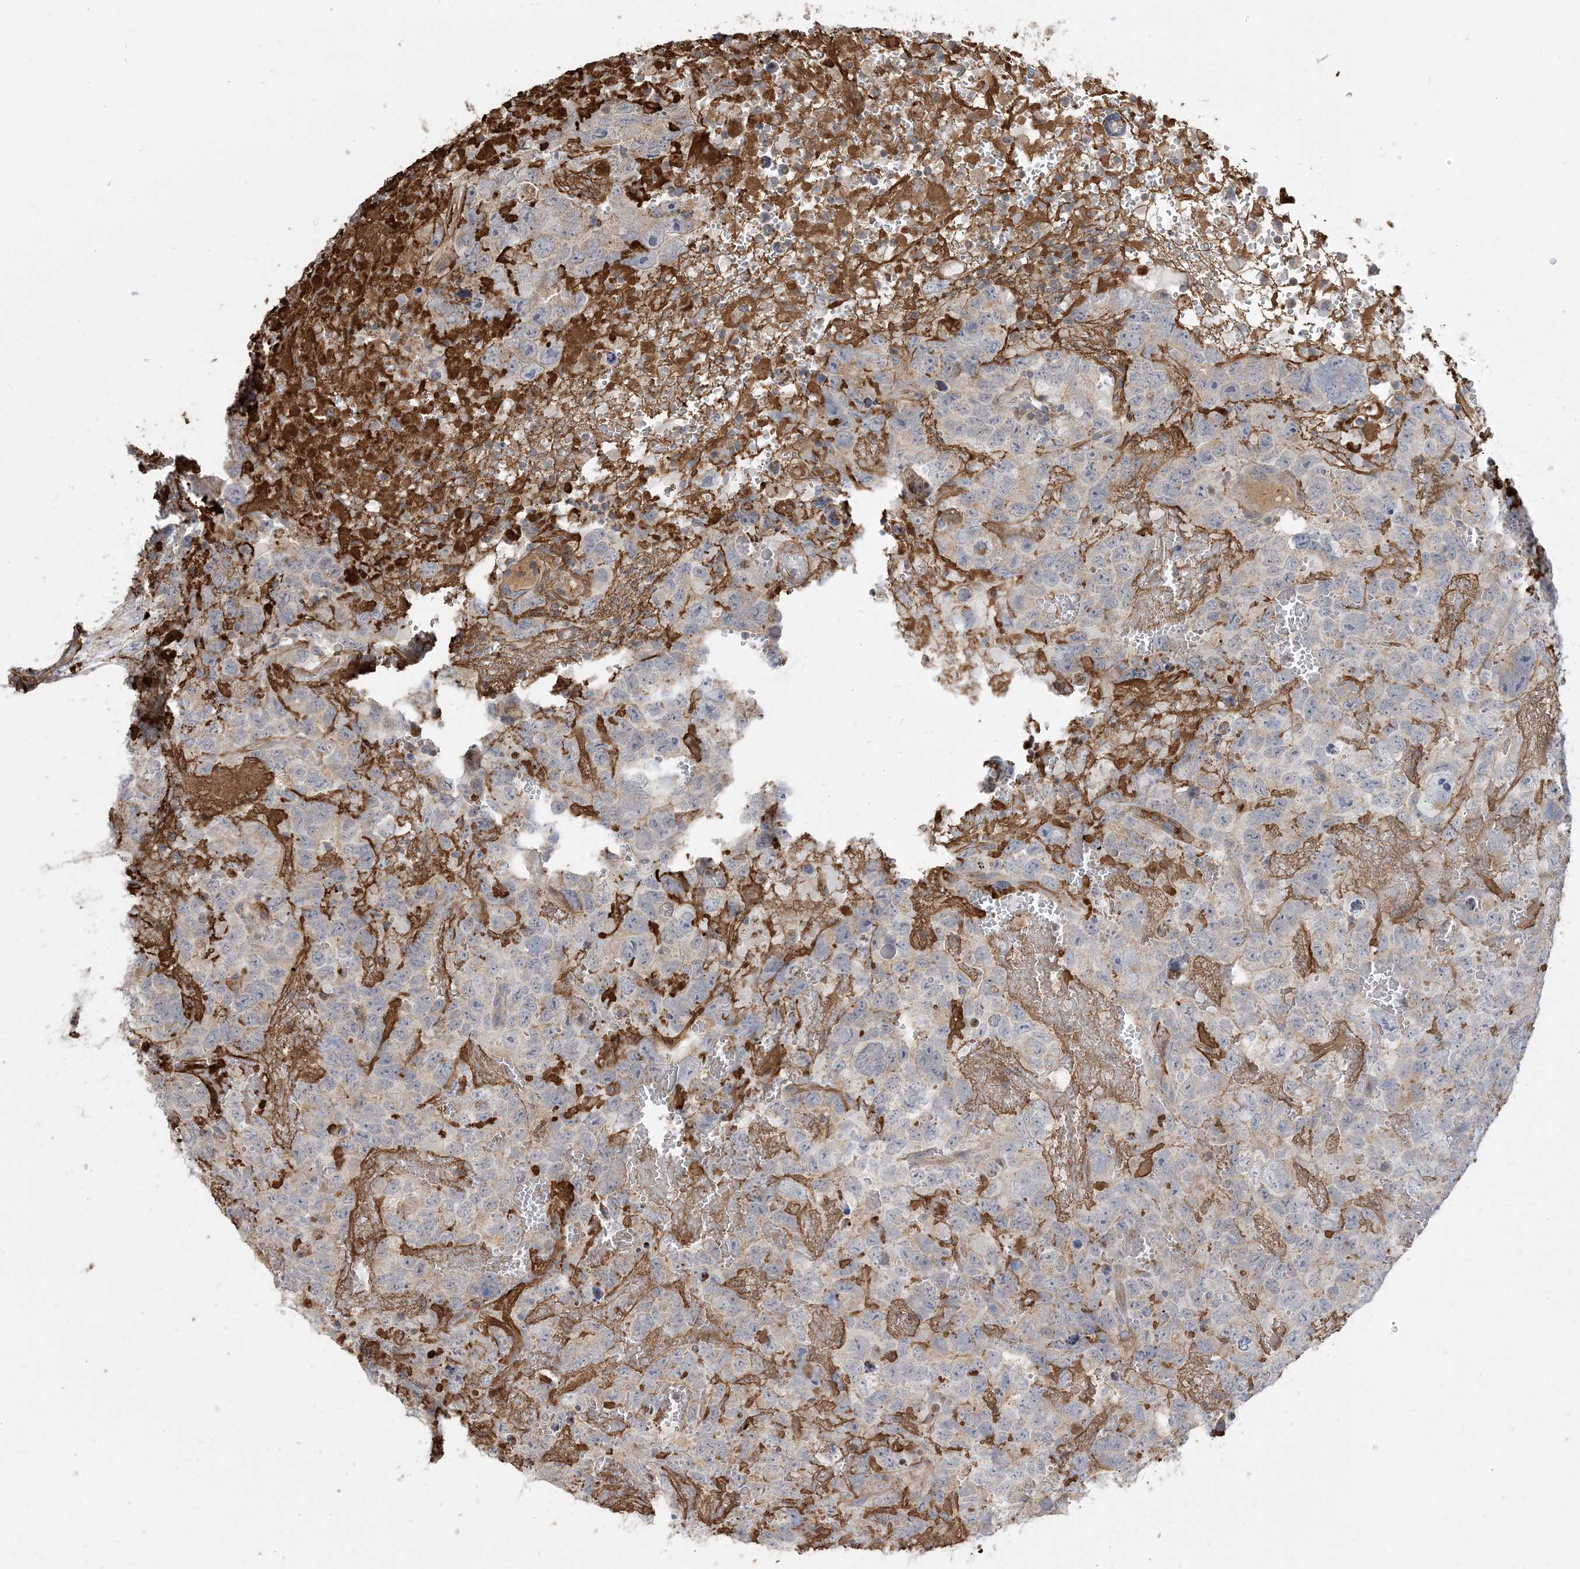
{"staining": {"intensity": "negative", "quantity": "none", "location": "none"}, "tissue": "testis cancer", "cell_type": "Tumor cells", "image_type": "cancer", "snomed": [{"axis": "morphology", "description": "Carcinoma, Embryonal, NOS"}, {"axis": "topography", "description": "Testis"}], "caption": "This histopathology image is of testis cancer stained with IHC to label a protein in brown with the nuclei are counter-stained blue. There is no expression in tumor cells.", "gene": "ECHDC1", "patient": {"sex": "male", "age": 45}}